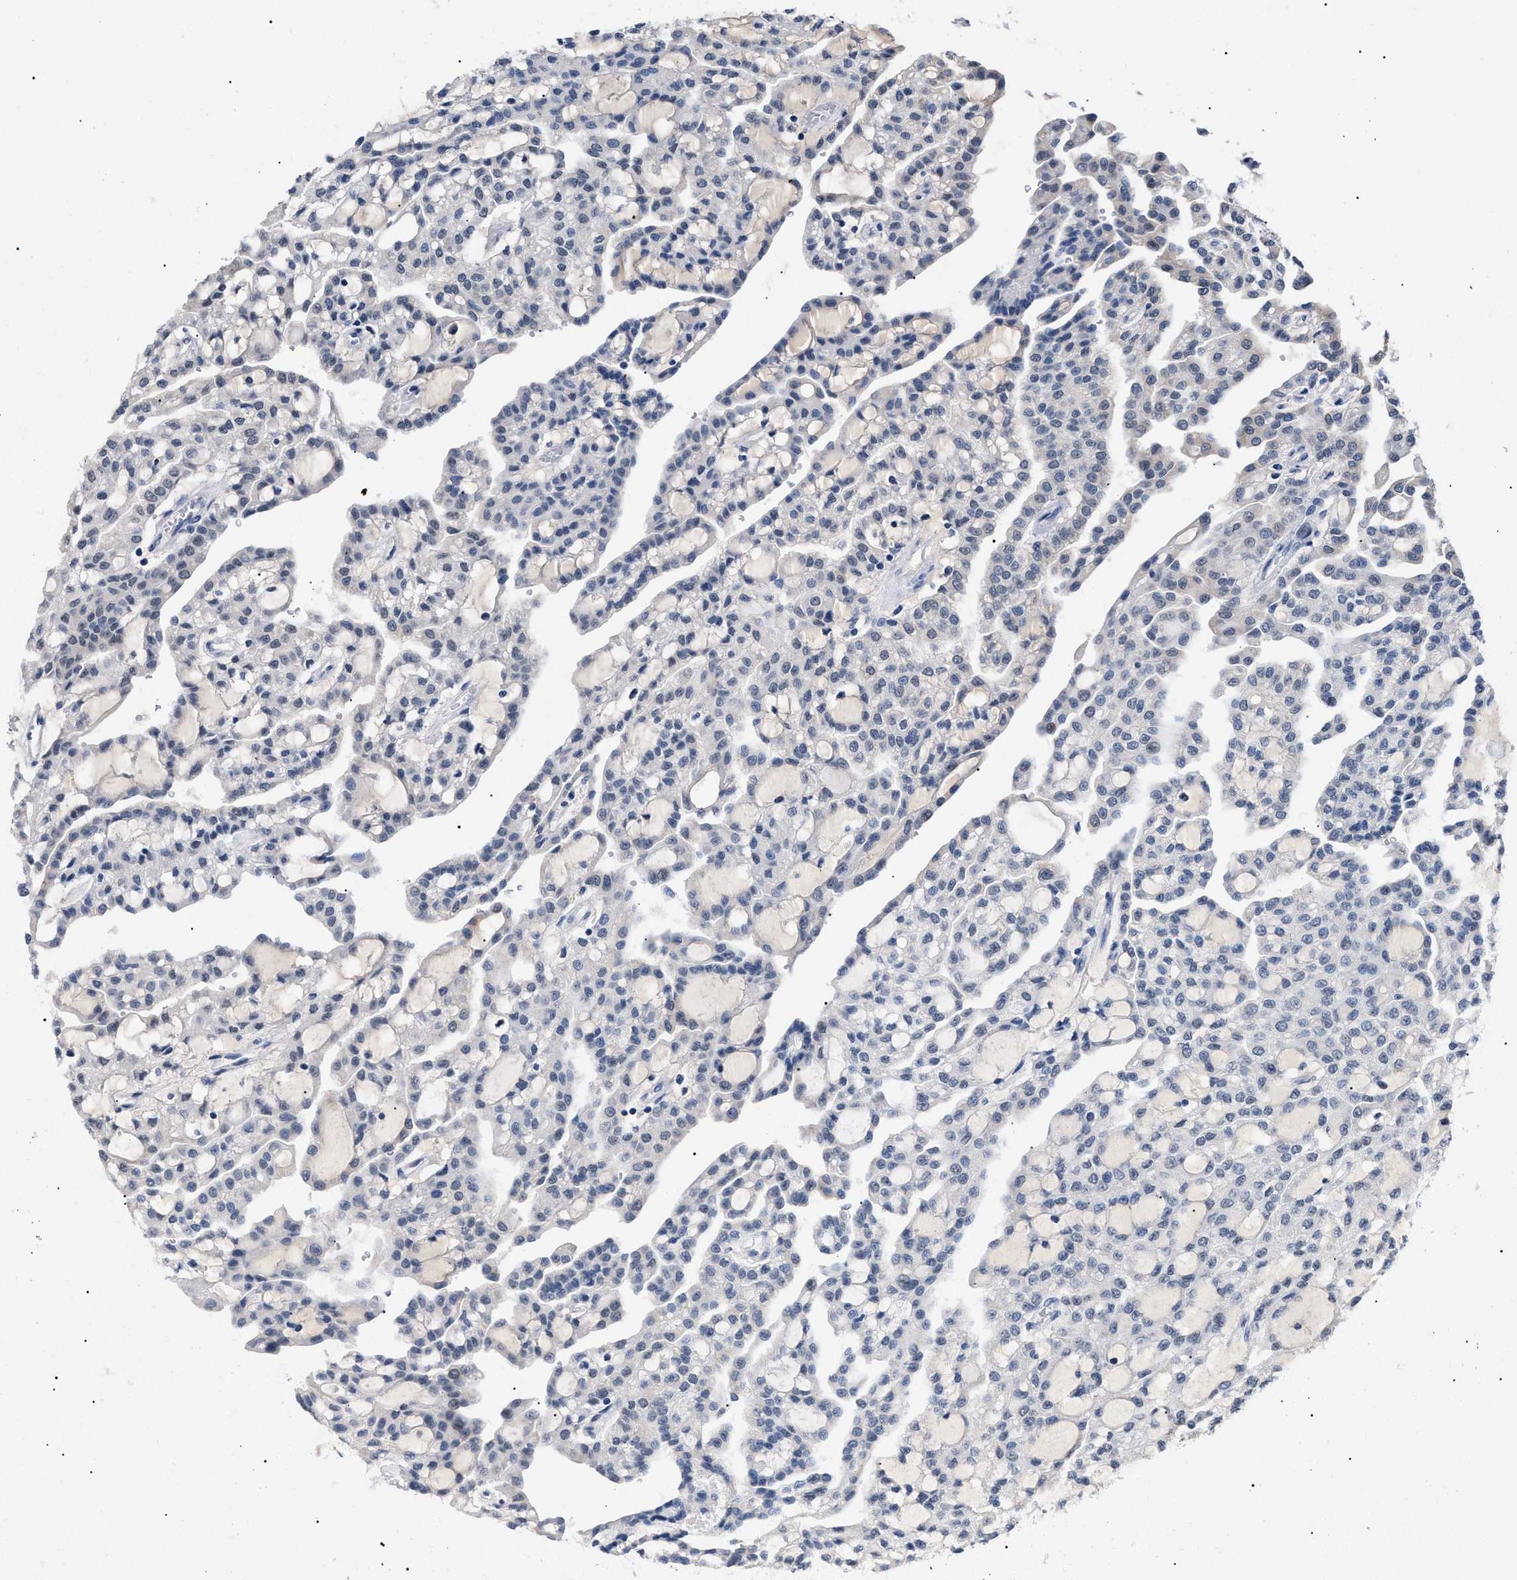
{"staining": {"intensity": "negative", "quantity": "none", "location": "none"}, "tissue": "renal cancer", "cell_type": "Tumor cells", "image_type": "cancer", "snomed": [{"axis": "morphology", "description": "Adenocarcinoma, NOS"}, {"axis": "topography", "description": "Kidney"}], "caption": "Immunohistochemical staining of adenocarcinoma (renal) exhibits no significant positivity in tumor cells.", "gene": "PRRT2", "patient": {"sex": "male", "age": 63}}